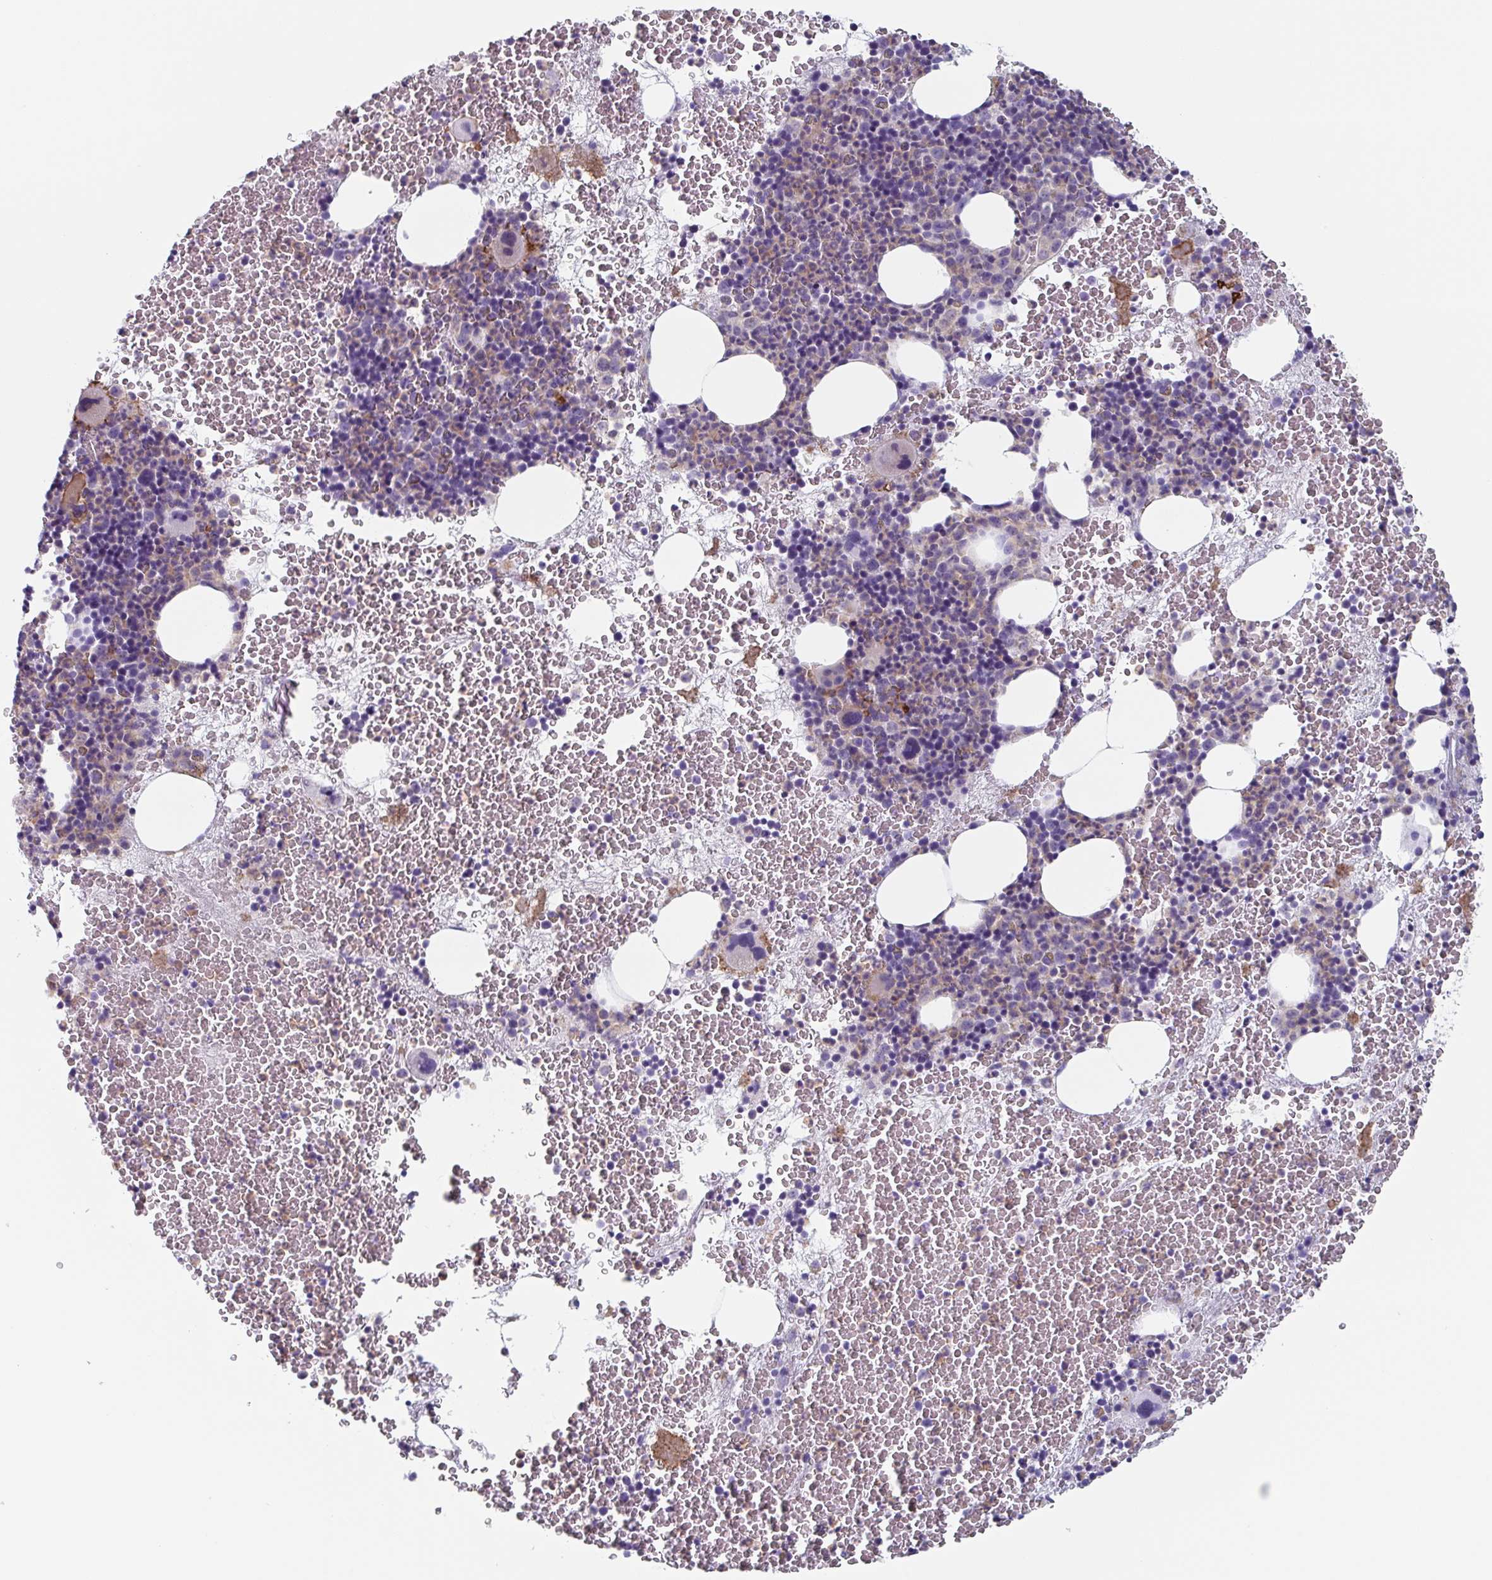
{"staining": {"intensity": "negative", "quantity": "none", "location": "none"}, "tissue": "bone marrow", "cell_type": "Hematopoietic cells", "image_type": "normal", "snomed": [{"axis": "morphology", "description": "Normal tissue, NOS"}, {"axis": "topography", "description": "Bone marrow"}], "caption": "Bone marrow stained for a protein using IHC displays no staining hematopoietic cells.", "gene": "LYRM2", "patient": {"sex": "male", "age": 44}}